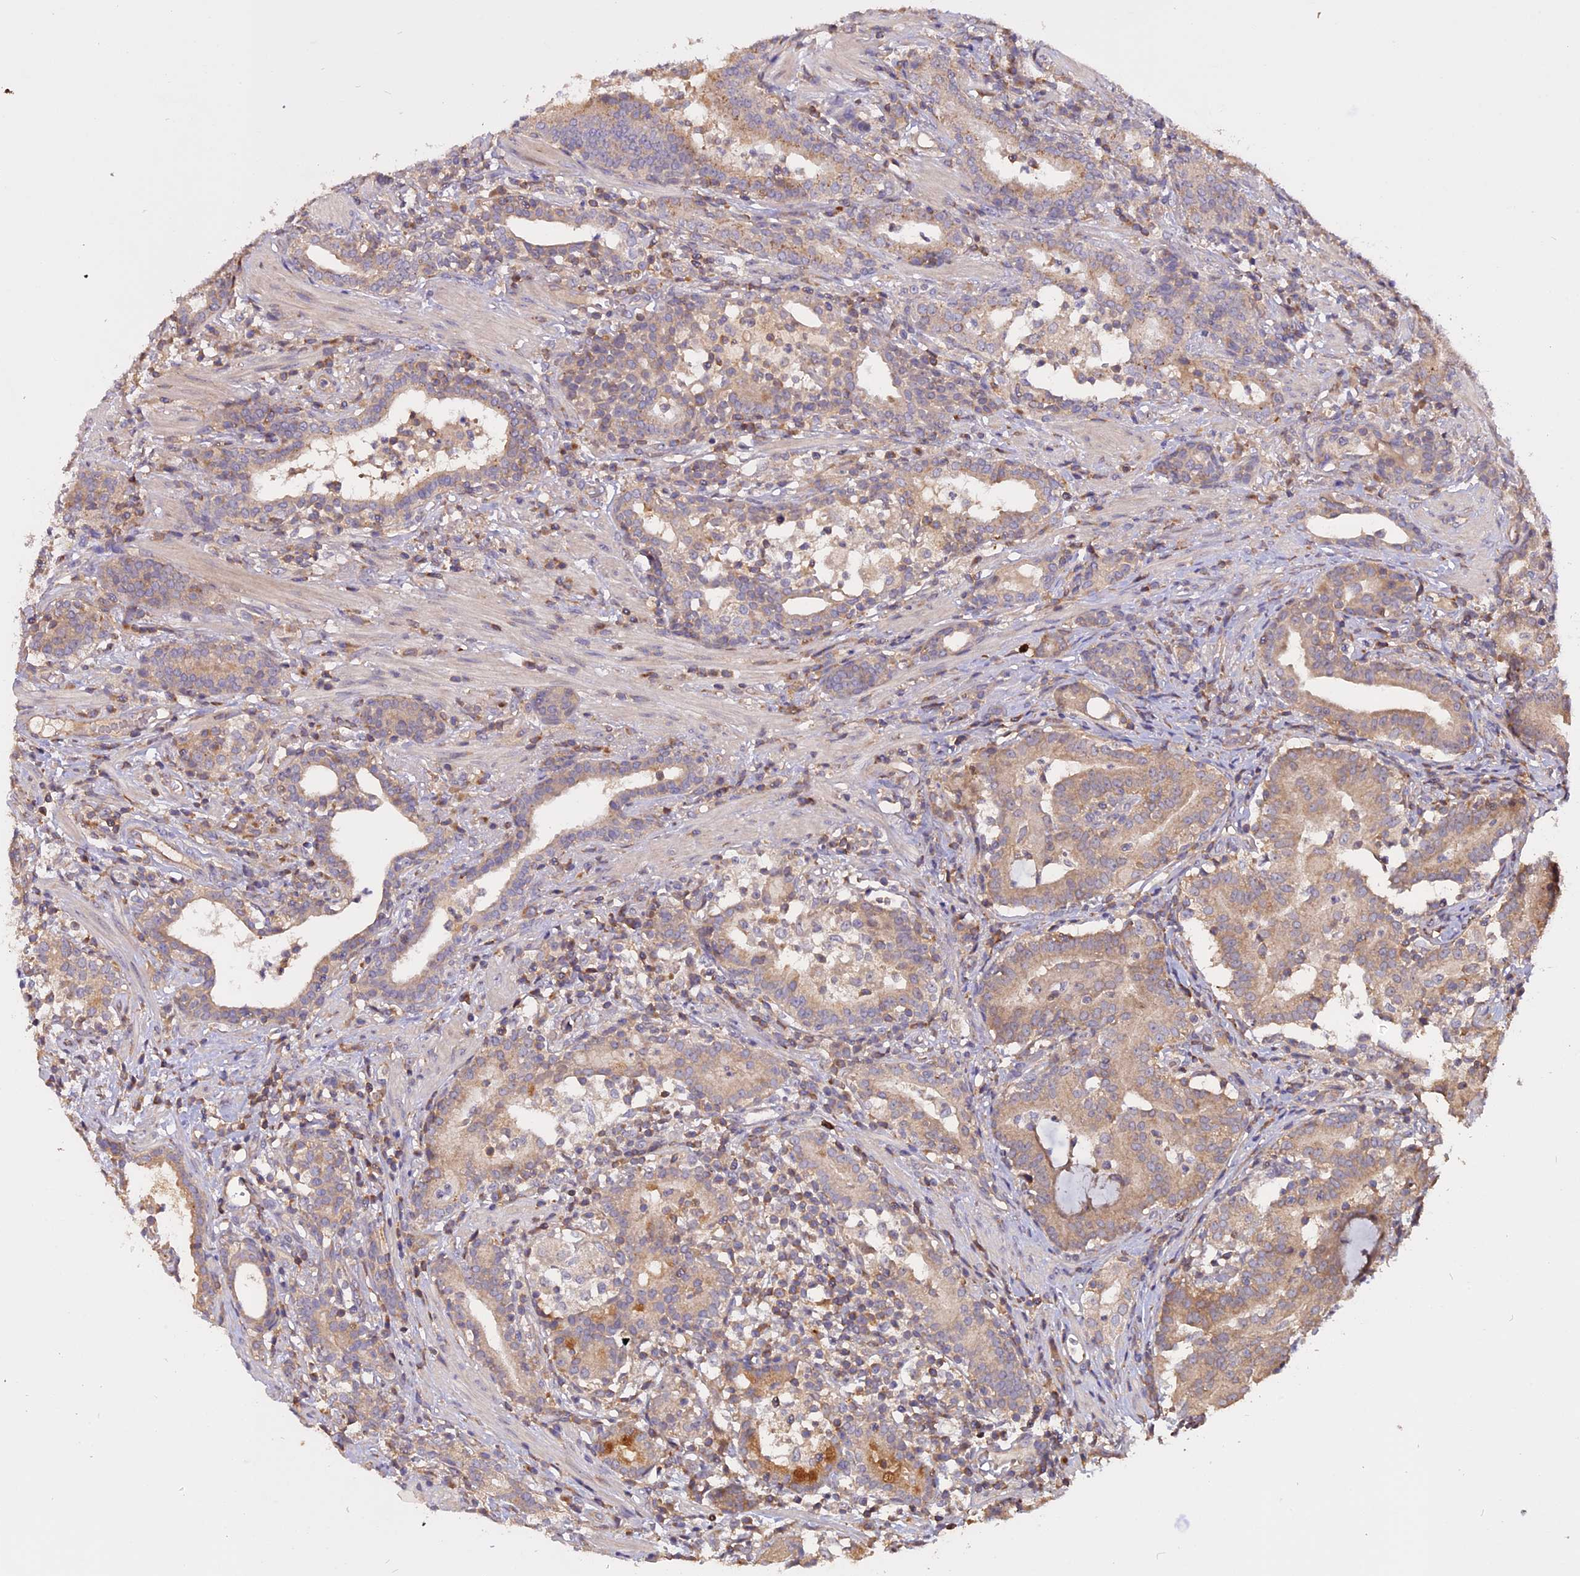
{"staining": {"intensity": "weak", "quantity": ">75%", "location": "cytoplasmic/membranous"}, "tissue": "prostate cancer", "cell_type": "Tumor cells", "image_type": "cancer", "snomed": [{"axis": "morphology", "description": "Adenocarcinoma, High grade"}, {"axis": "topography", "description": "Prostate"}], "caption": "Immunohistochemical staining of prostate cancer (high-grade adenocarcinoma) exhibits weak cytoplasmic/membranous protein expression in approximately >75% of tumor cells.", "gene": "CARMIL2", "patient": {"sex": "male", "age": 67}}